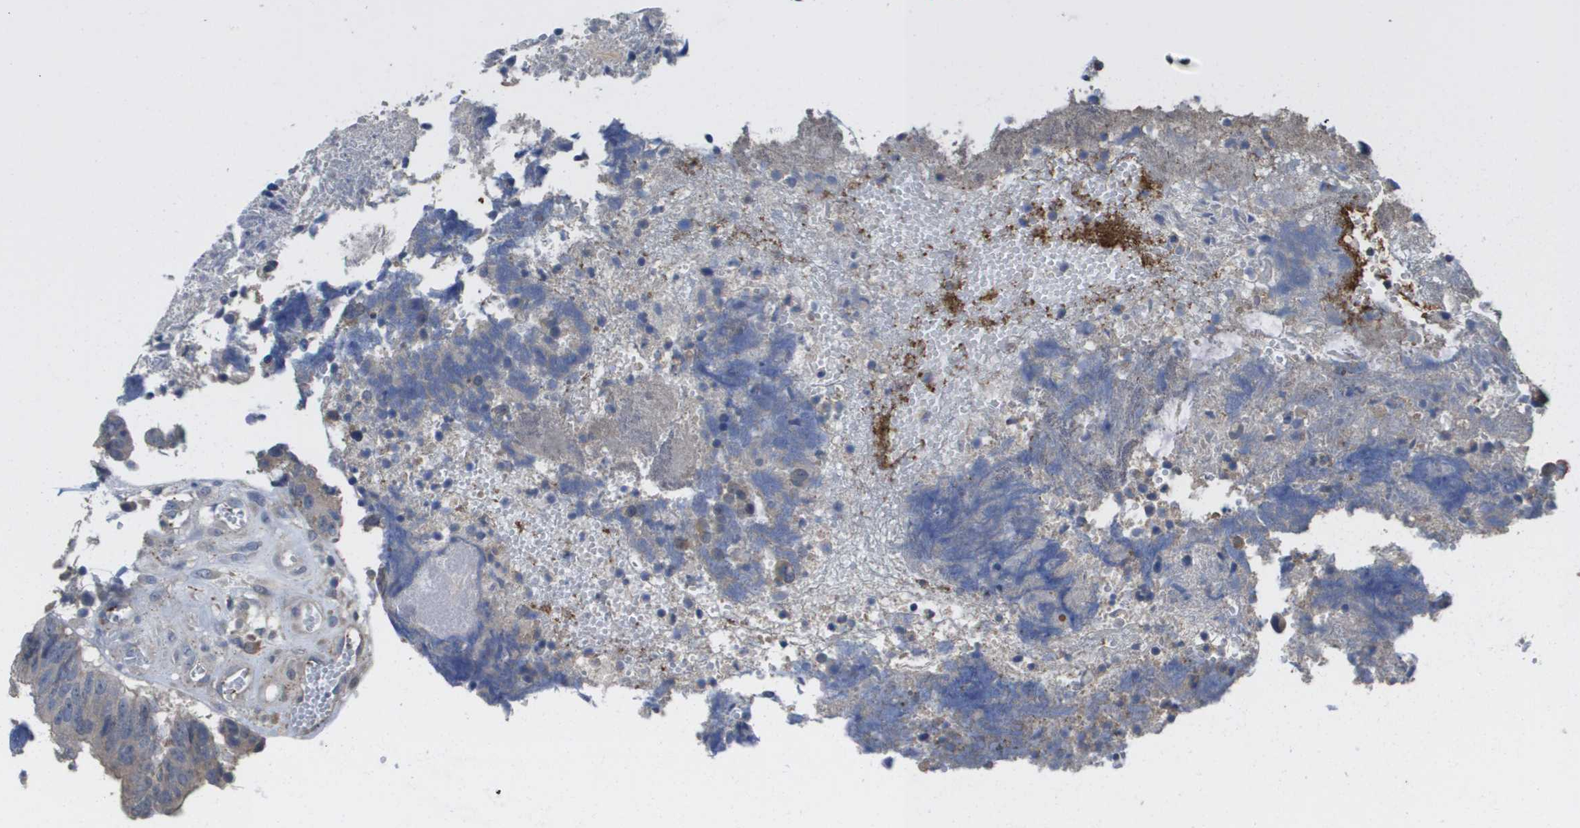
{"staining": {"intensity": "negative", "quantity": "none", "location": "none"}, "tissue": "colorectal cancer", "cell_type": "Tumor cells", "image_type": "cancer", "snomed": [{"axis": "morphology", "description": "Adenocarcinoma, NOS"}, {"axis": "topography", "description": "Rectum"}], "caption": "A photomicrograph of colorectal cancer (adenocarcinoma) stained for a protein exhibits no brown staining in tumor cells.", "gene": "RAB27B", "patient": {"sex": "male", "age": 72}}